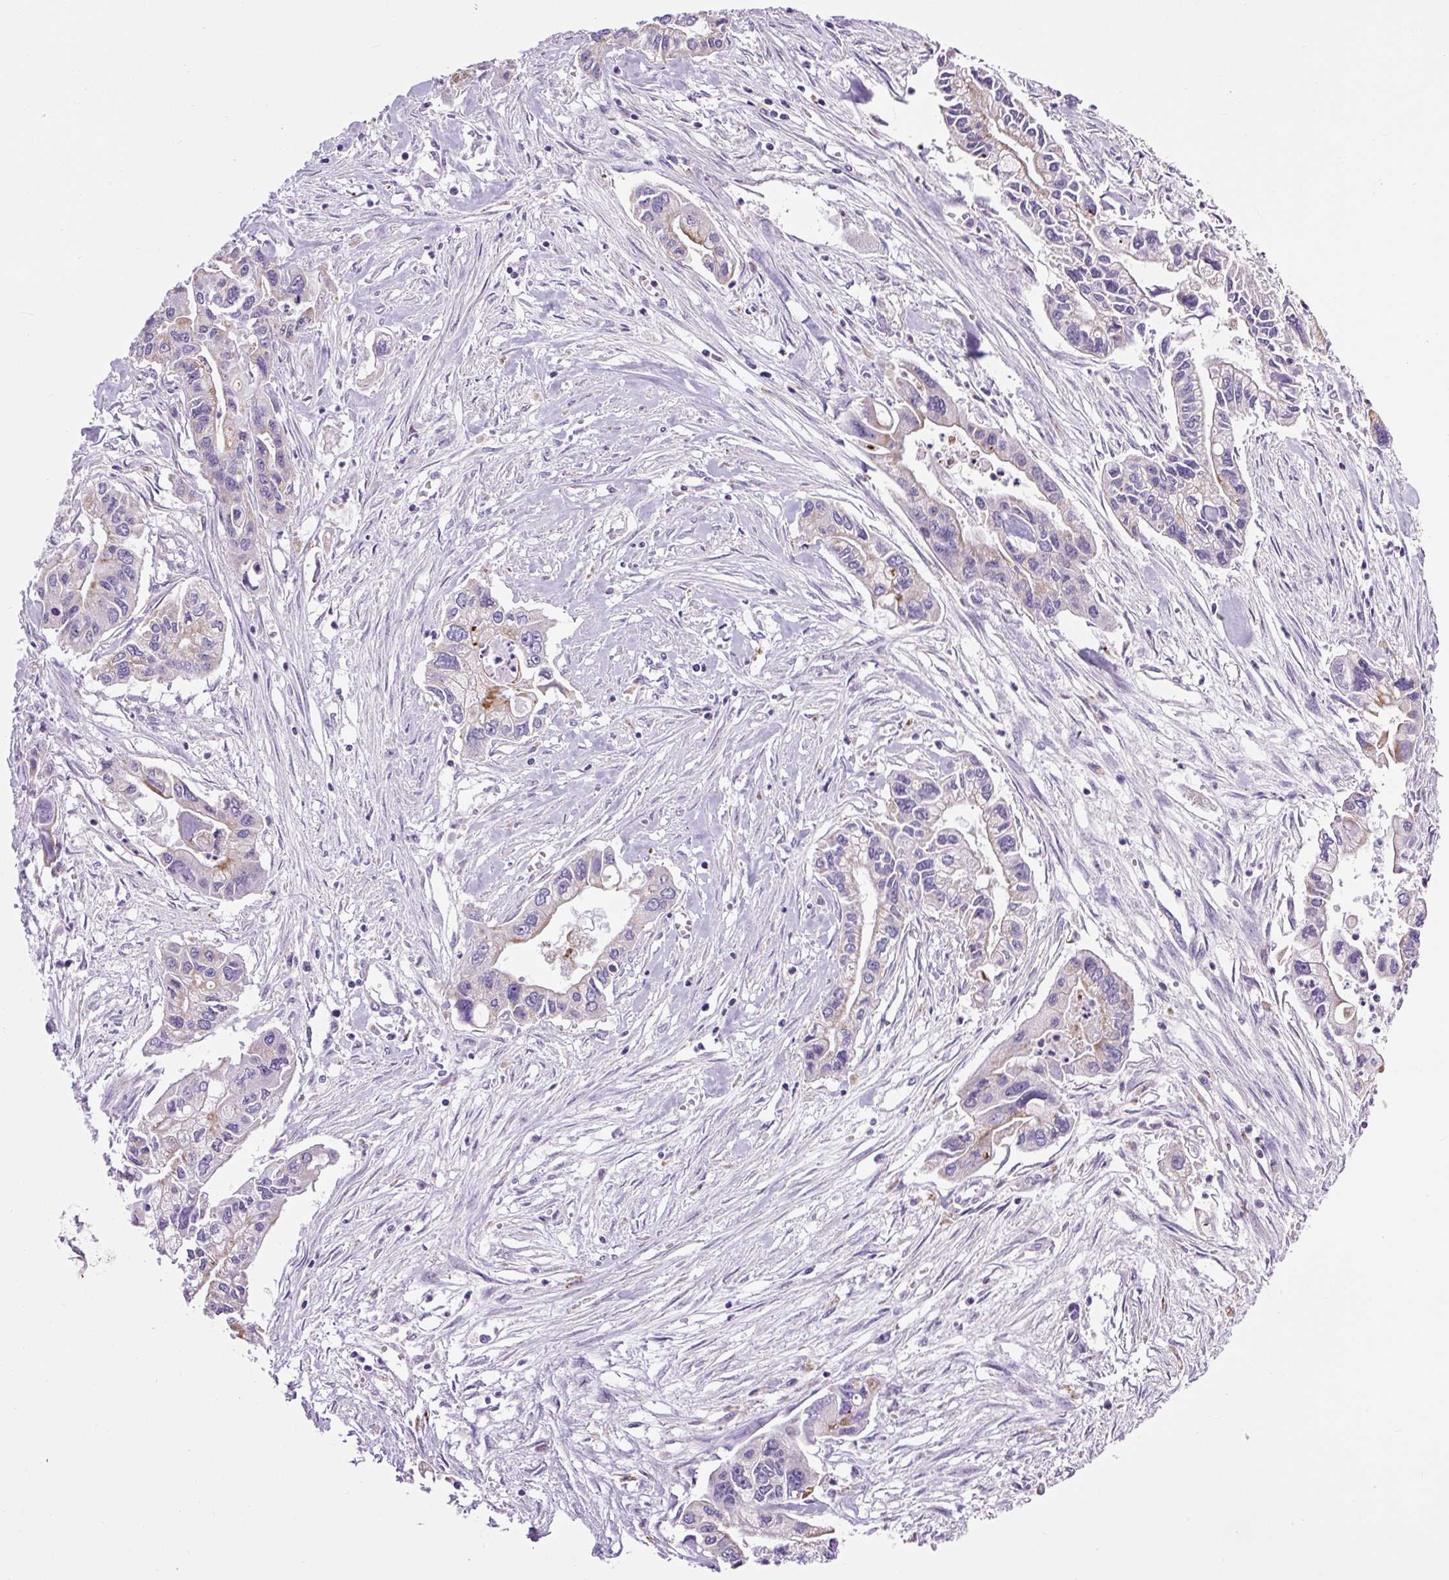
{"staining": {"intensity": "weak", "quantity": "<25%", "location": "cytoplasmic/membranous"}, "tissue": "pancreatic cancer", "cell_type": "Tumor cells", "image_type": "cancer", "snomed": [{"axis": "morphology", "description": "Adenocarcinoma, NOS"}, {"axis": "topography", "description": "Pancreas"}], "caption": "Immunohistochemistry image of neoplastic tissue: human adenocarcinoma (pancreatic) stained with DAB (3,3'-diaminobenzidine) shows no significant protein expression in tumor cells. (DAB immunohistochemistry, high magnification).", "gene": "RNASE10", "patient": {"sex": "male", "age": 62}}